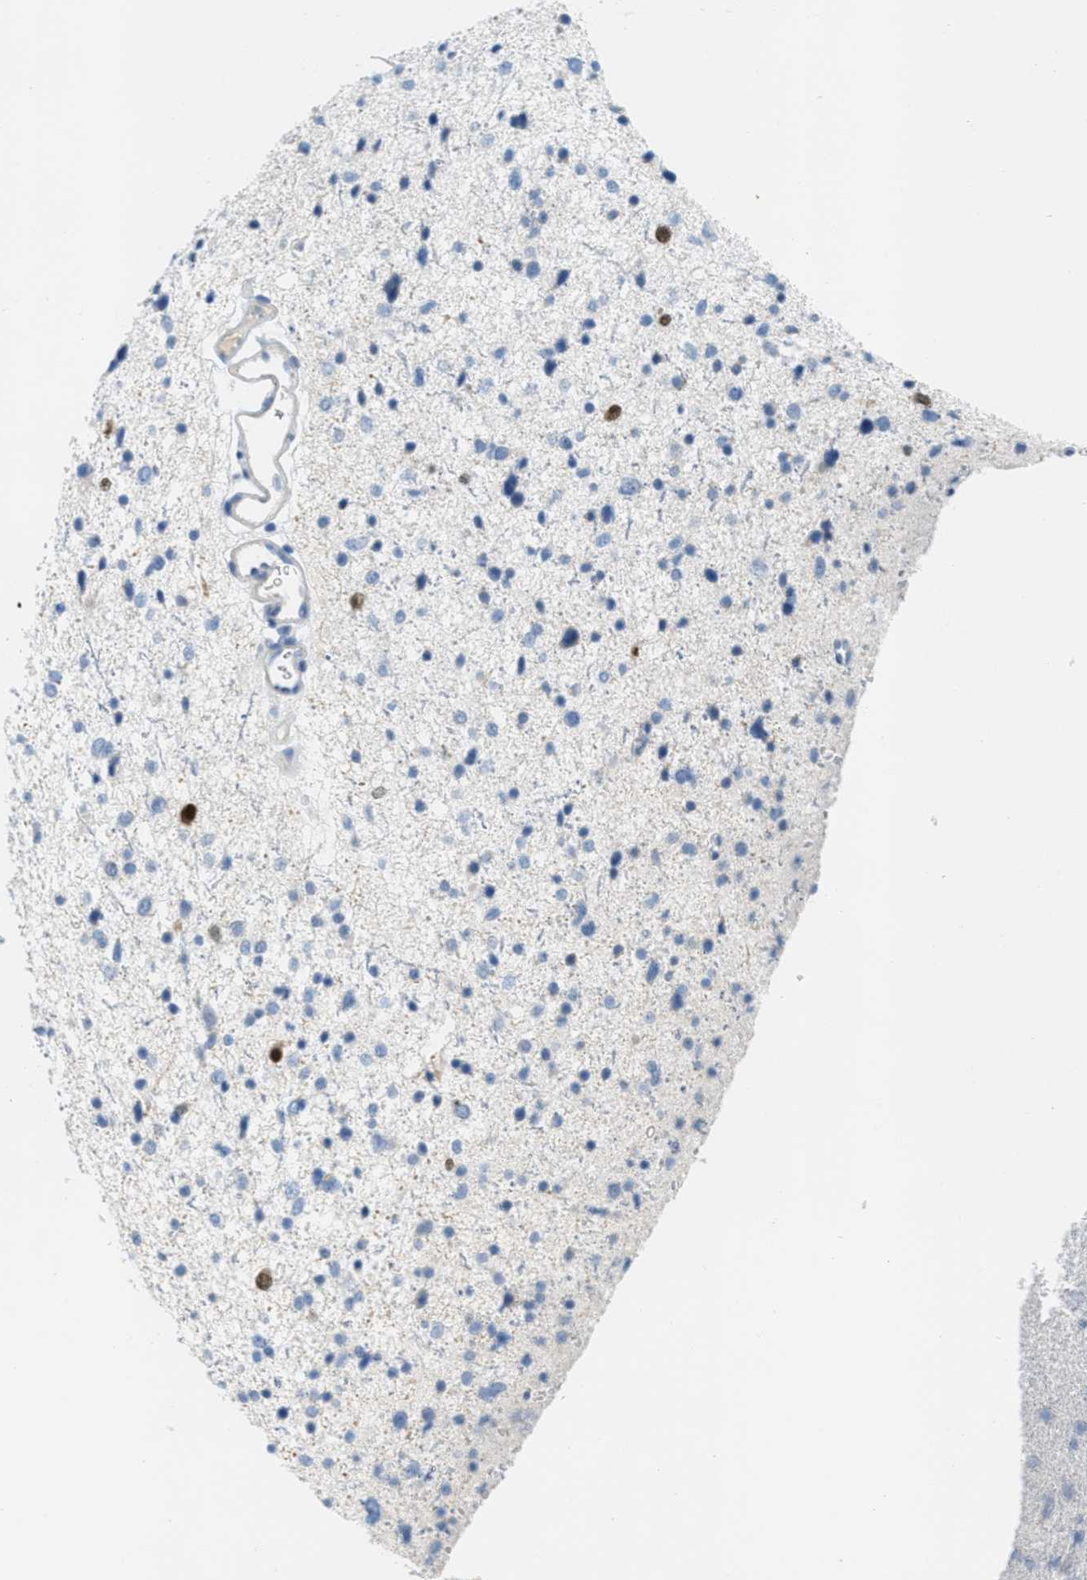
{"staining": {"intensity": "strong", "quantity": "<25%", "location": "nuclear"}, "tissue": "glioma", "cell_type": "Tumor cells", "image_type": "cancer", "snomed": [{"axis": "morphology", "description": "Glioma, malignant, Low grade"}, {"axis": "topography", "description": "Brain"}], "caption": "Brown immunohistochemical staining in glioma displays strong nuclear expression in about <25% of tumor cells. The staining was performed using DAB (3,3'-diaminobenzidine) to visualize the protein expression in brown, while the nuclei were stained in blue with hematoxylin (Magnification: 20x).", "gene": "ORC6", "patient": {"sex": "female", "age": 37}}